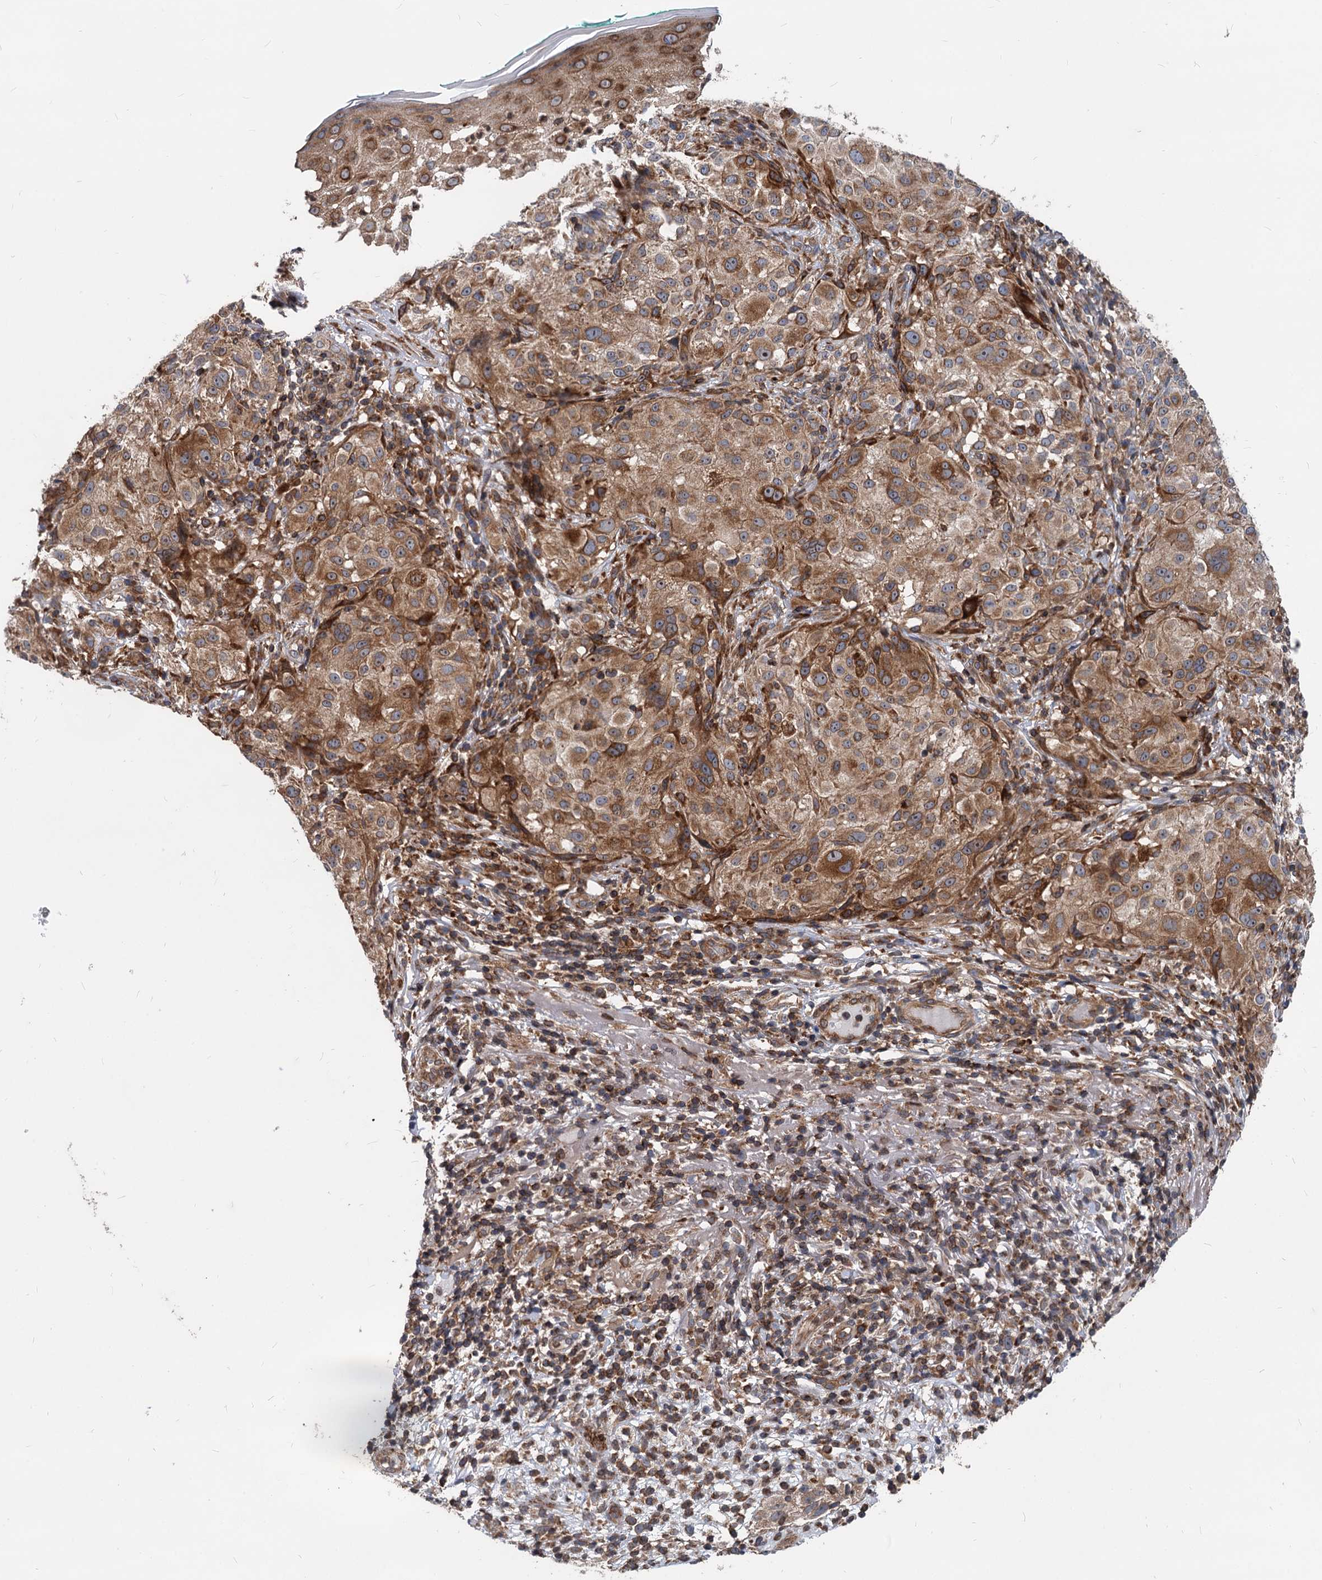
{"staining": {"intensity": "moderate", "quantity": ">75%", "location": "cytoplasmic/membranous"}, "tissue": "melanoma", "cell_type": "Tumor cells", "image_type": "cancer", "snomed": [{"axis": "morphology", "description": "Necrosis, NOS"}, {"axis": "morphology", "description": "Malignant melanoma, NOS"}, {"axis": "topography", "description": "Skin"}], "caption": "Immunohistochemical staining of human malignant melanoma demonstrates medium levels of moderate cytoplasmic/membranous staining in approximately >75% of tumor cells. (Stains: DAB (3,3'-diaminobenzidine) in brown, nuclei in blue, Microscopy: brightfield microscopy at high magnification).", "gene": "STIM1", "patient": {"sex": "female", "age": 87}}